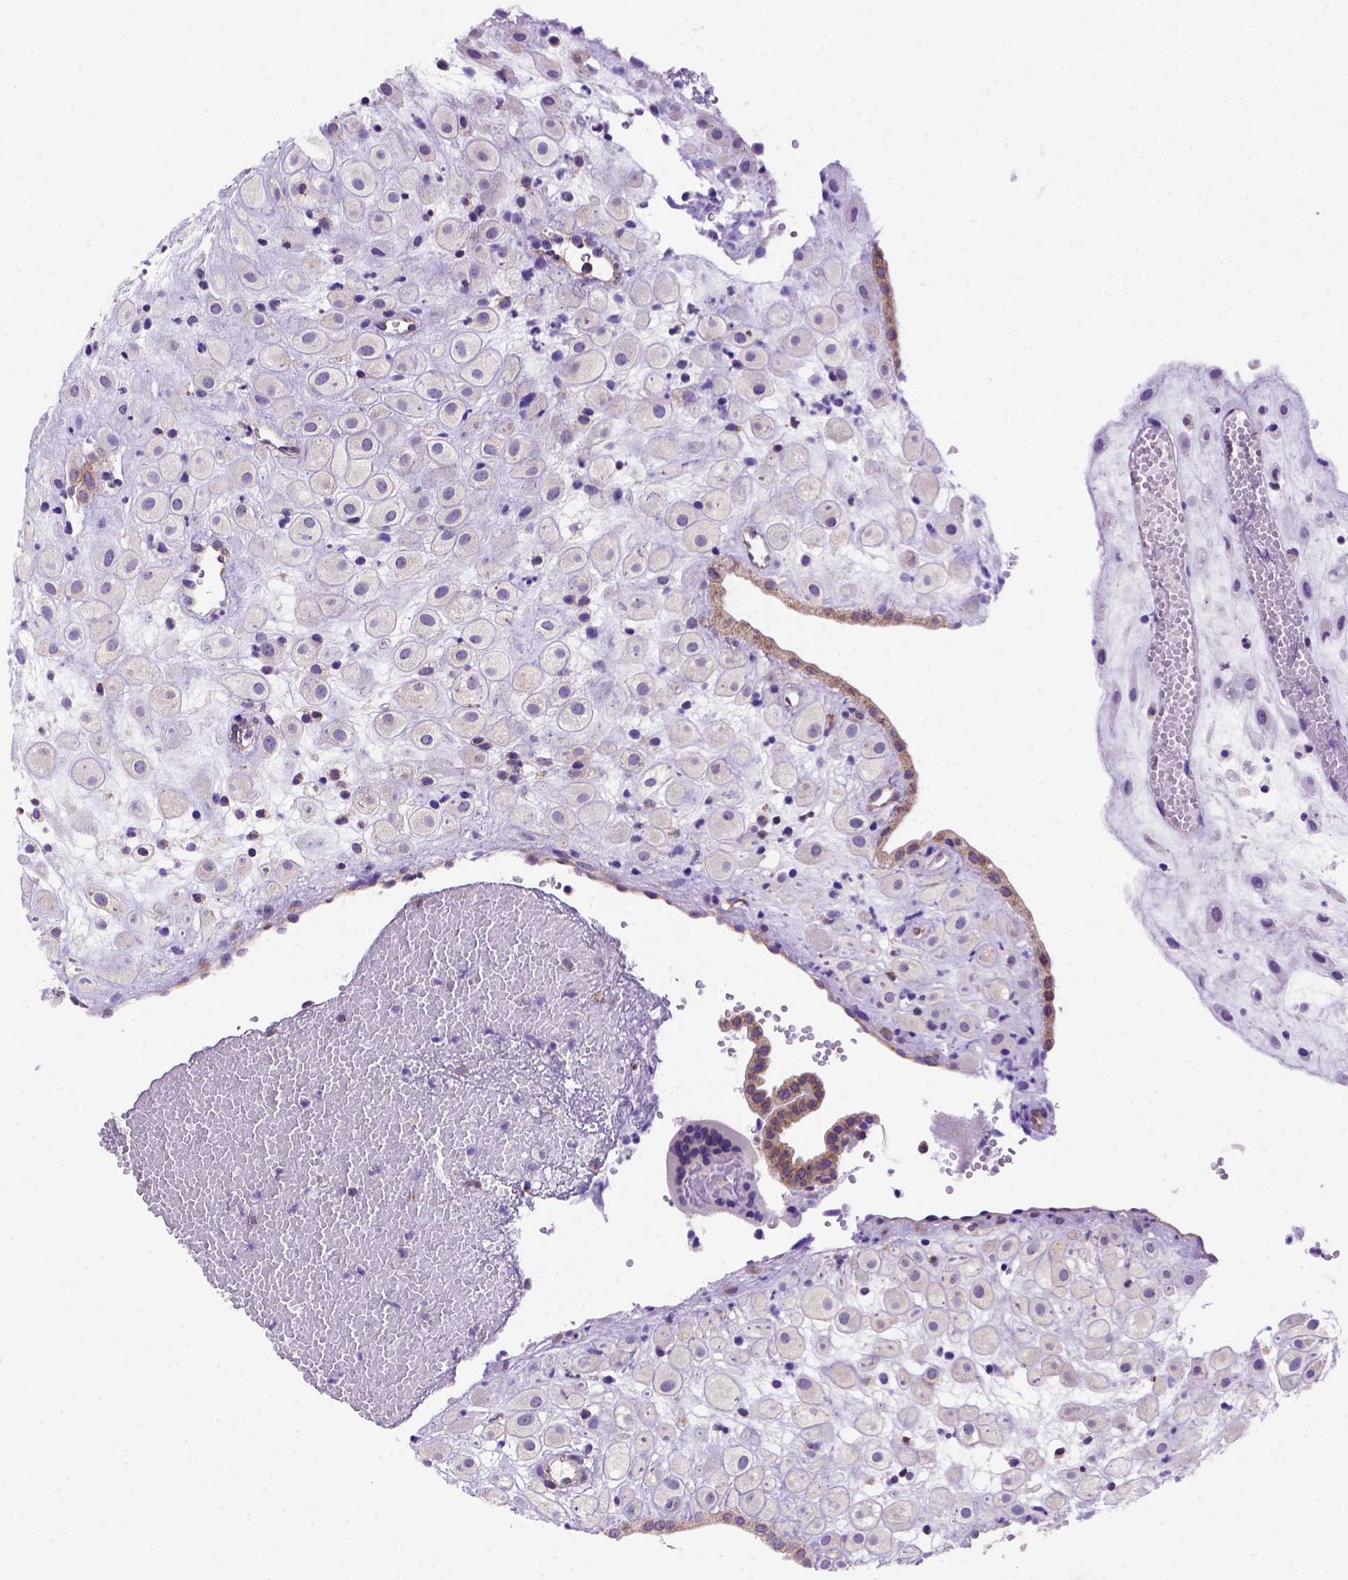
{"staining": {"intensity": "negative", "quantity": "none", "location": "none"}, "tissue": "placenta", "cell_type": "Decidual cells", "image_type": "normal", "snomed": [{"axis": "morphology", "description": "Normal tissue, NOS"}, {"axis": "topography", "description": "Placenta"}], "caption": "This micrograph is of unremarkable placenta stained with immunohistochemistry to label a protein in brown with the nuclei are counter-stained blue. There is no expression in decidual cells.", "gene": "FOXI1", "patient": {"sex": "female", "age": 24}}